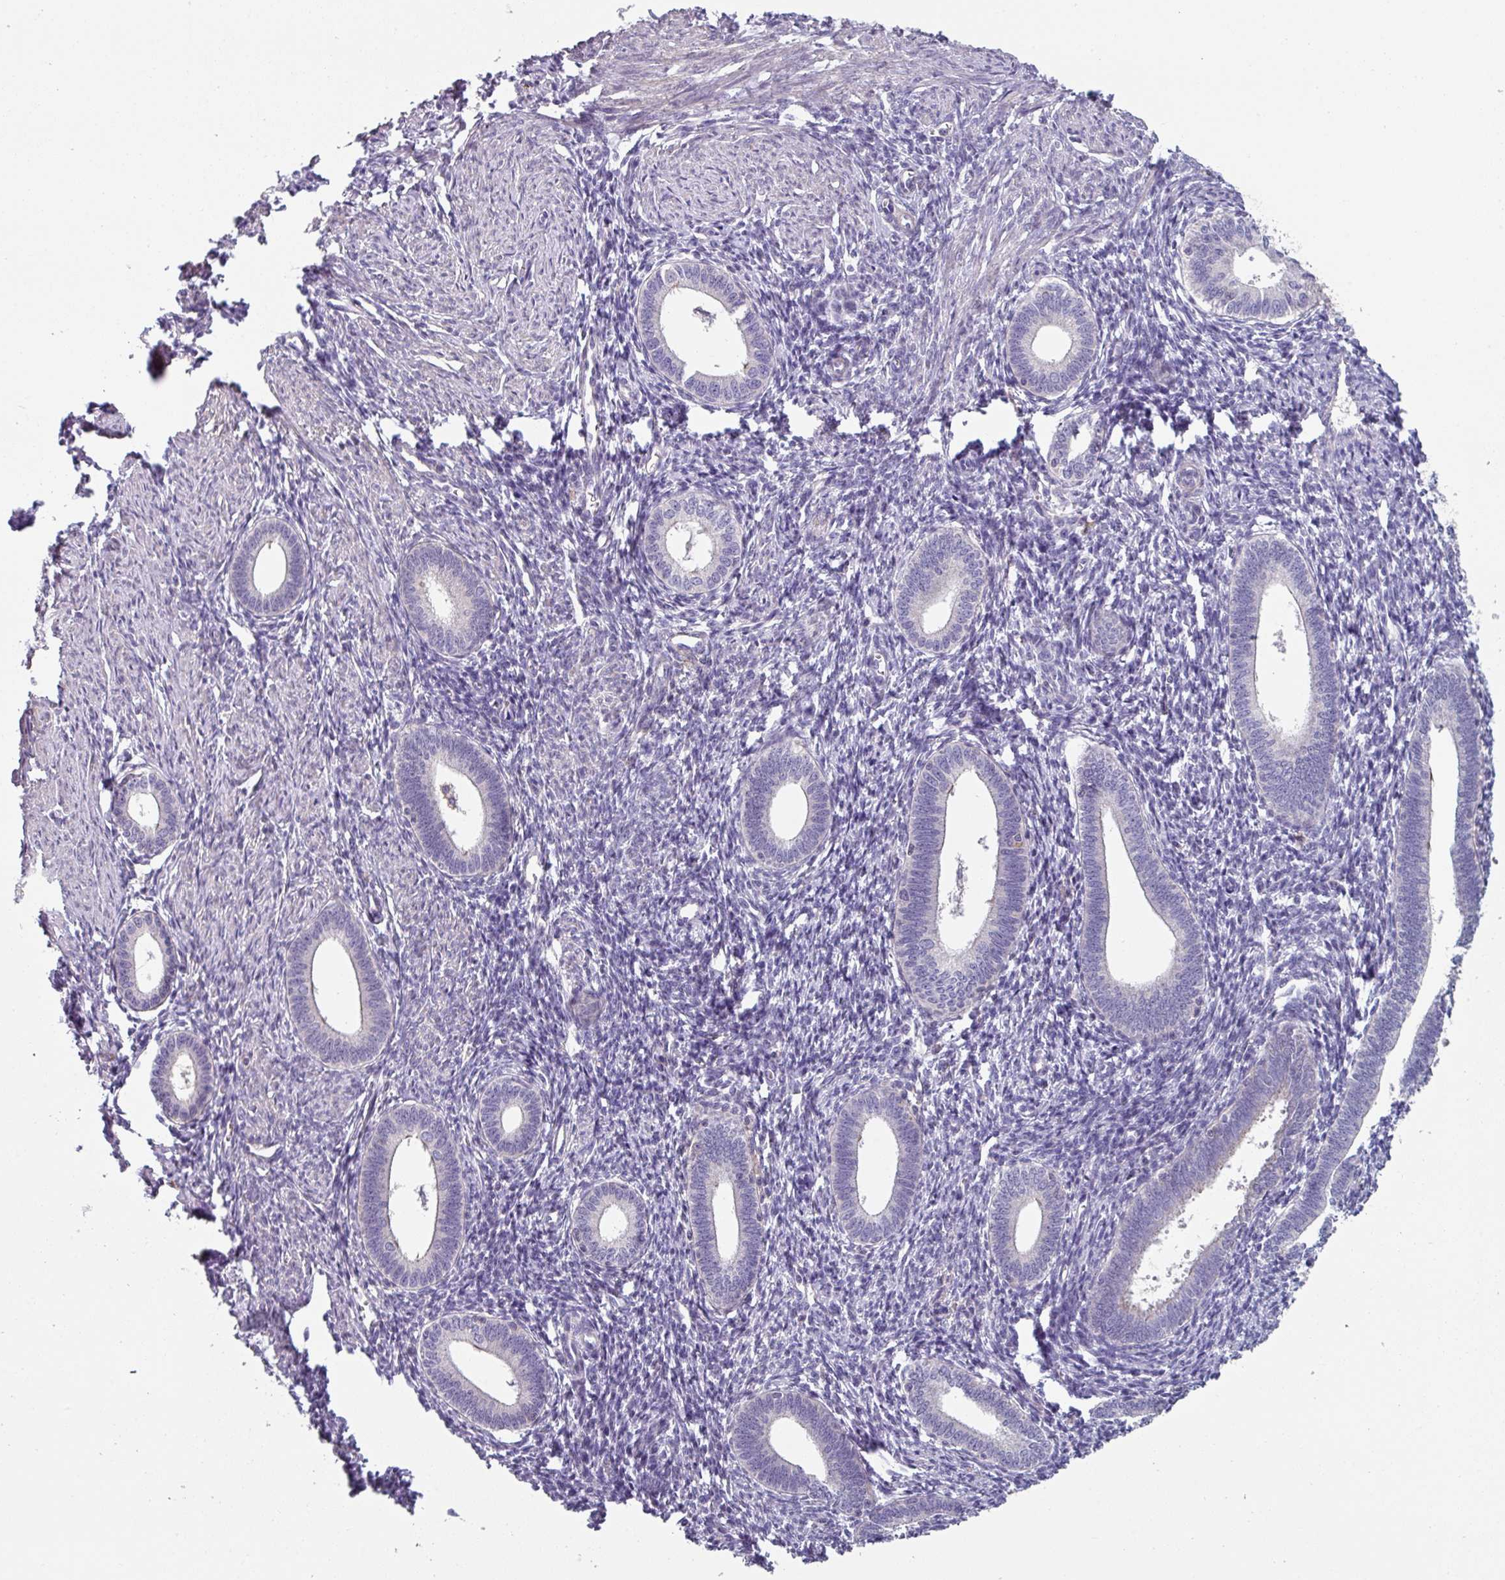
{"staining": {"intensity": "negative", "quantity": "none", "location": "none"}, "tissue": "endometrium", "cell_type": "Cells in endometrial stroma", "image_type": "normal", "snomed": [{"axis": "morphology", "description": "Normal tissue, NOS"}, {"axis": "topography", "description": "Endometrium"}], "caption": "The histopathology image shows no staining of cells in endometrial stroma in normal endometrium. The staining is performed using DAB brown chromogen with nuclei counter-stained in using hematoxylin.", "gene": "TMEM132A", "patient": {"sex": "female", "age": 41}}